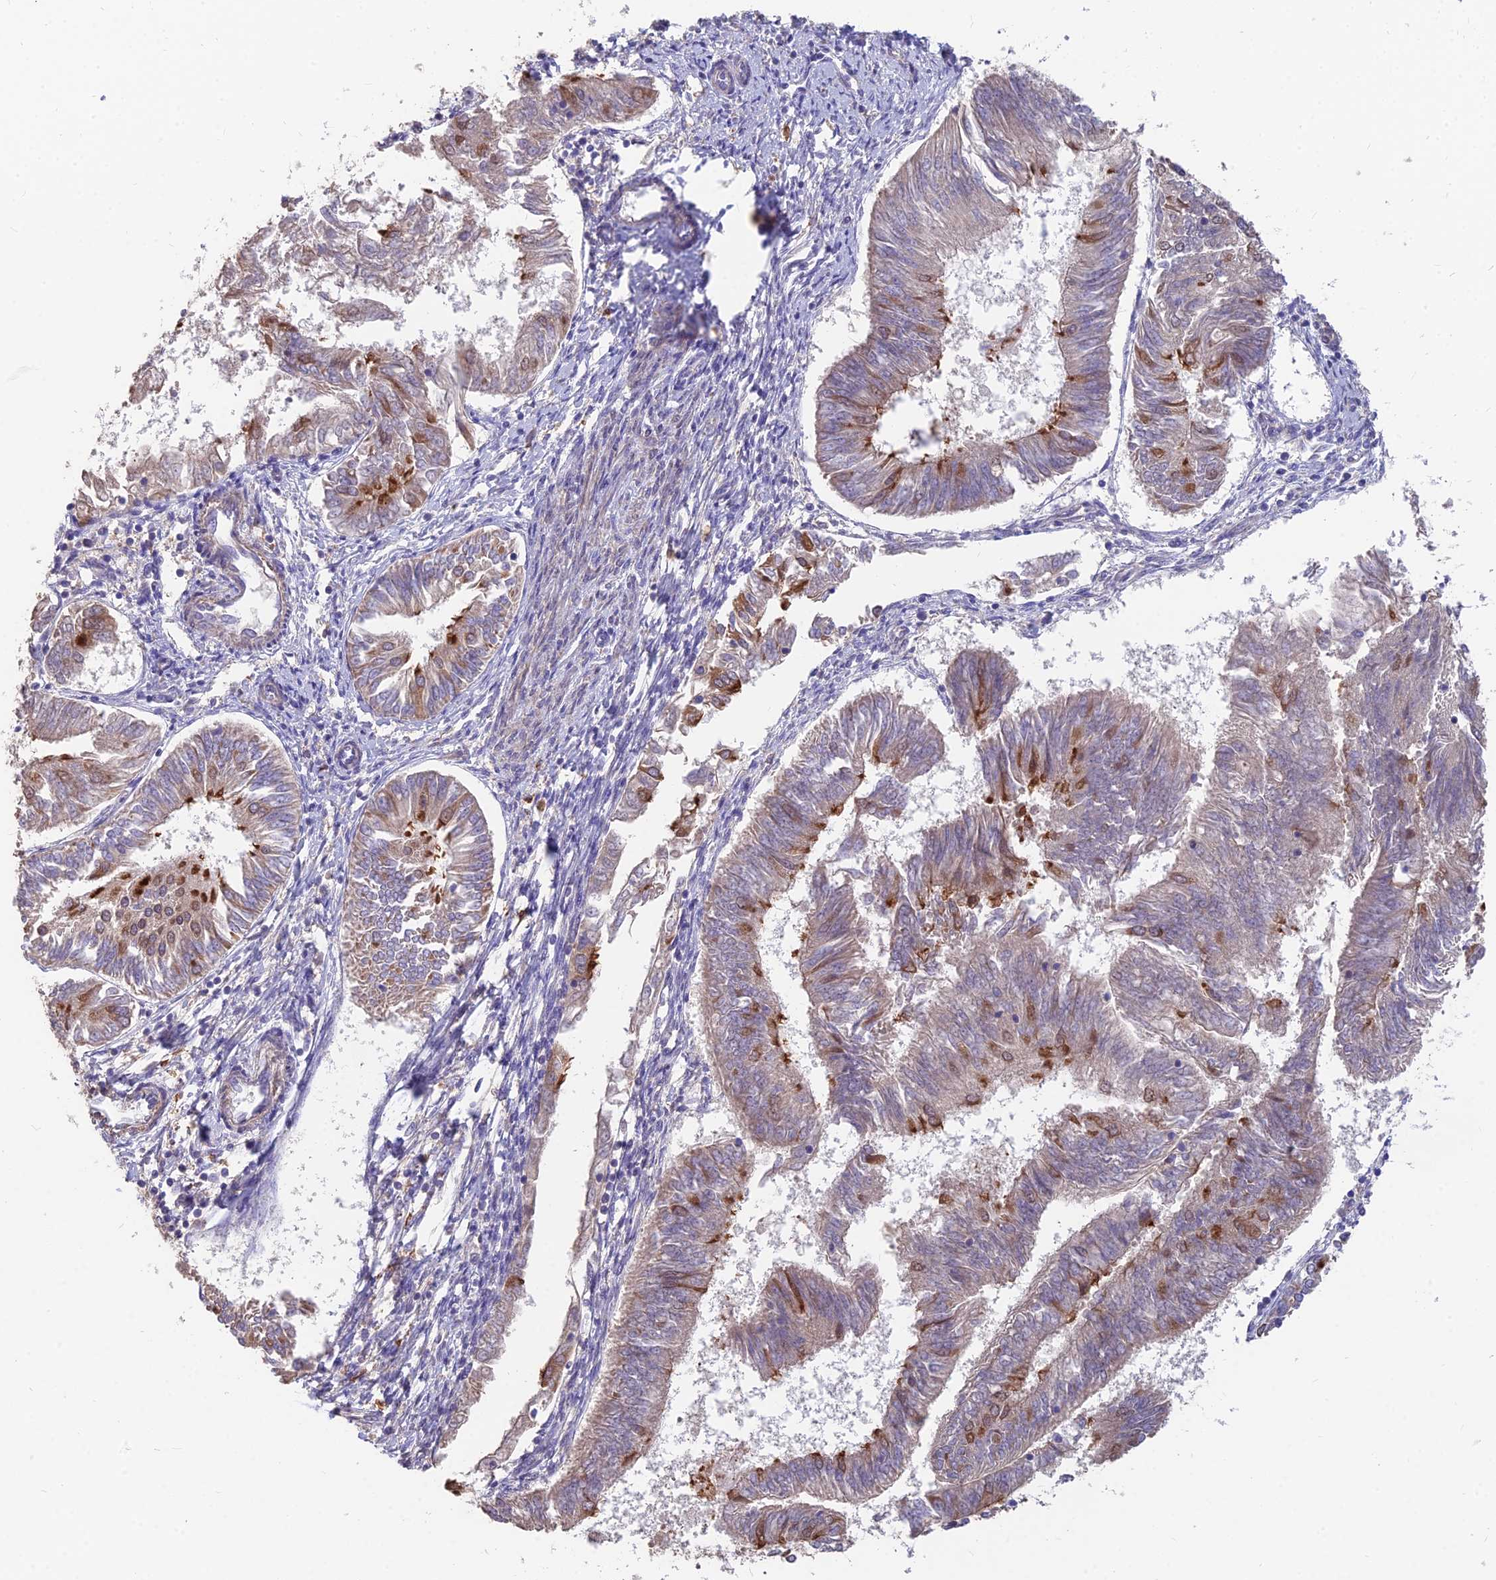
{"staining": {"intensity": "strong", "quantity": "<25%", "location": "cytoplasmic/membranous"}, "tissue": "endometrial cancer", "cell_type": "Tumor cells", "image_type": "cancer", "snomed": [{"axis": "morphology", "description": "Adenocarcinoma, NOS"}, {"axis": "topography", "description": "Endometrium"}], "caption": "Human endometrial cancer stained with a protein marker shows strong staining in tumor cells.", "gene": "IFT22", "patient": {"sex": "female", "age": 58}}